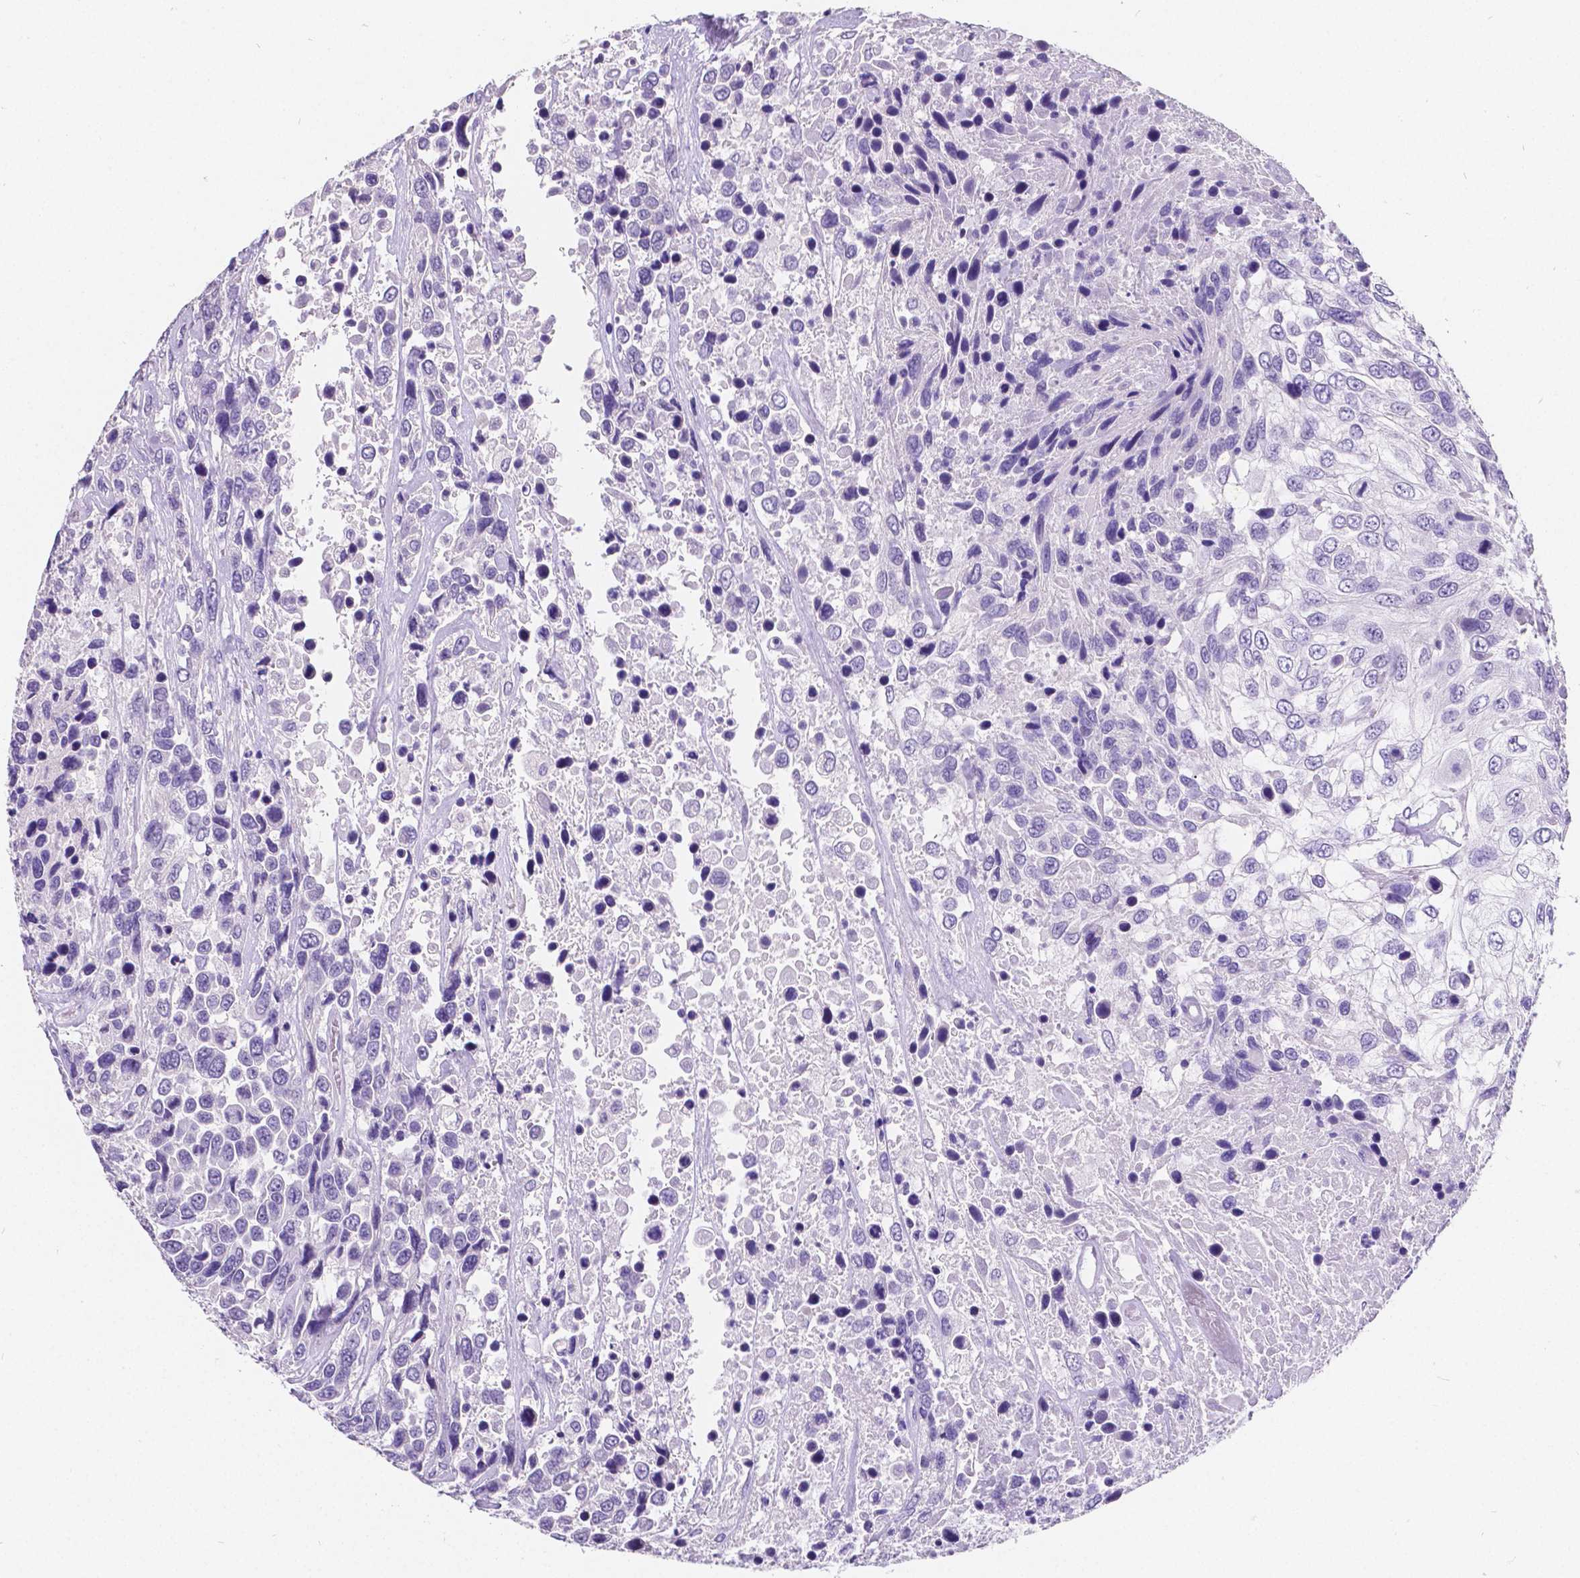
{"staining": {"intensity": "negative", "quantity": "none", "location": "none"}, "tissue": "urothelial cancer", "cell_type": "Tumor cells", "image_type": "cancer", "snomed": [{"axis": "morphology", "description": "Urothelial carcinoma, High grade"}, {"axis": "topography", "description": "Urinary bladder"}], "caption": "This is a photomicrograph of IHC staining of urothelial carcinoma (high-grade), which shows no expression in tumor cells.", "gene": "SATB2", "patient": {"sex": "female", "age": 70}}